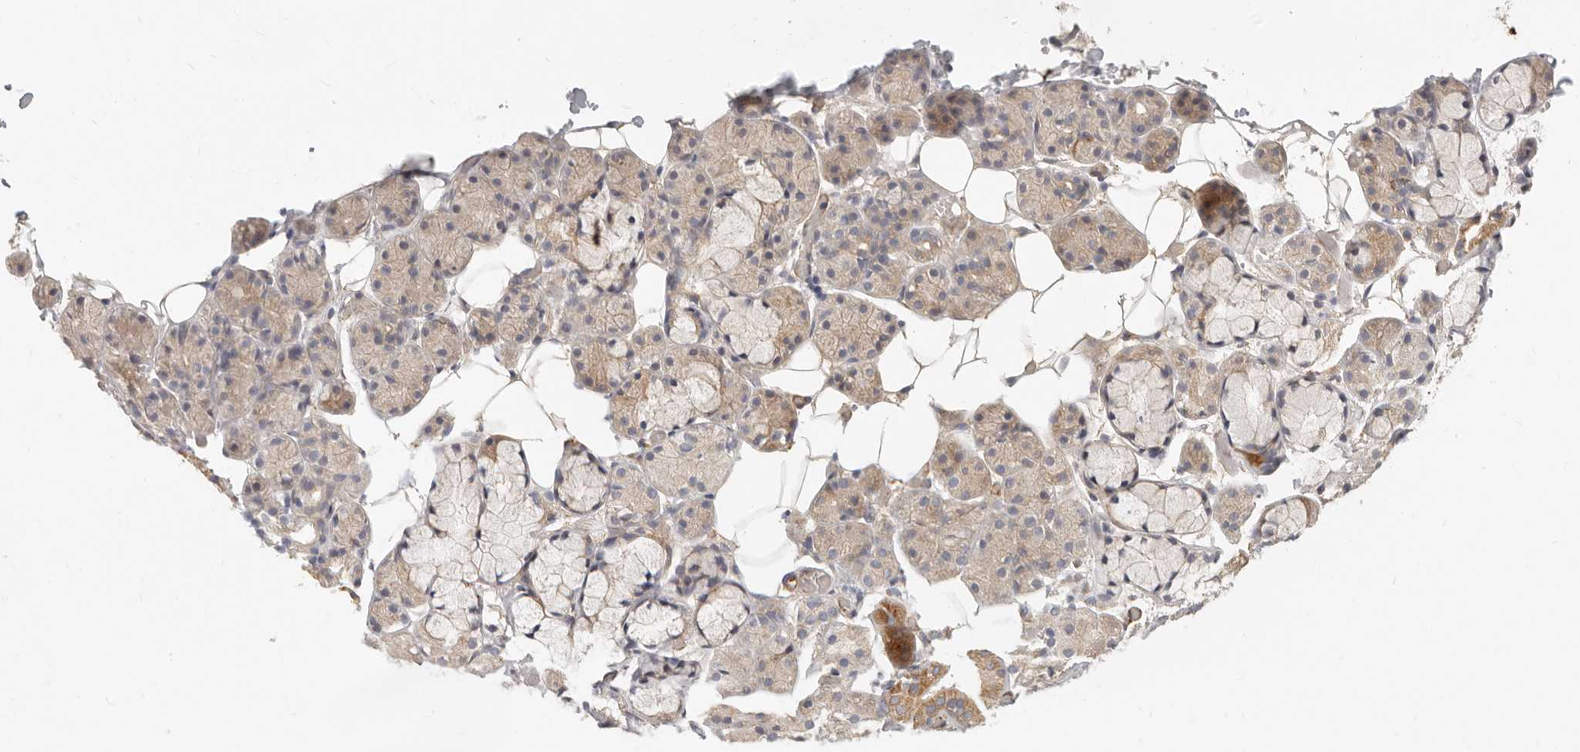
{"staining": {"intensity": "moderate", "quantity": "25%-75%", "location": "cytoplasmic/membranous"}, "tissue": "salivary gland", "cell_type": "Glandular cells", "image_type": "normal", "snomed": [{"axis": "morphology", "description": "Normal tissue, NOS"}, {"axis": "topography", "description": "Salivary gland"}], "caption": "Moderate cytoplasmic/membranous protein expression is identified in about 25%-75% of glandular cells in salivary gland. The protein is shown in brown color, while the nuclei are stained blue.", "gene": "SPRING1", "patient": {"sex": "male", "age": 63}}